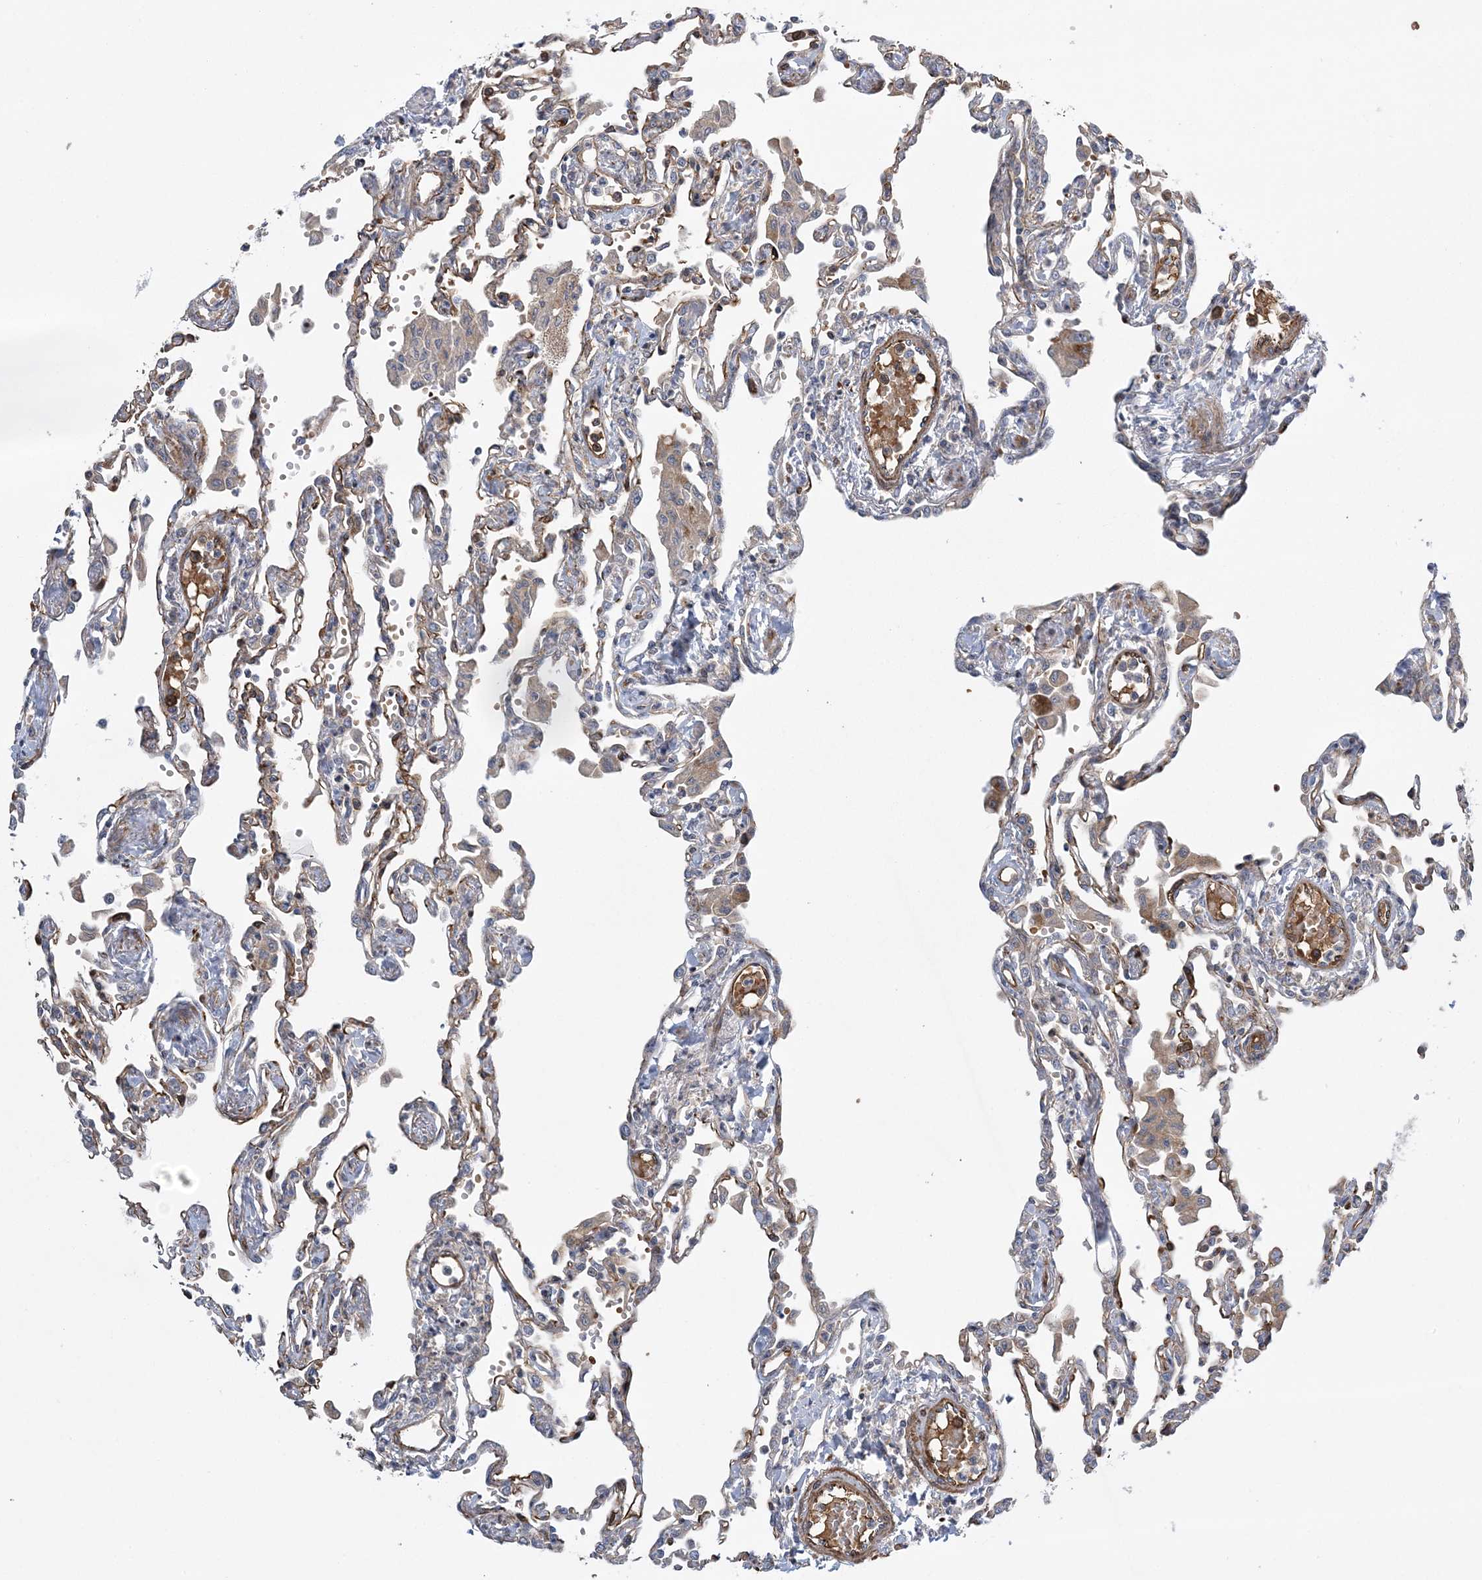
{"staining": {"intensity": "moderate", "quantity": "<25%", "location": "cytoplasmic/membranous"}, "tissue": "lung", "cell_type": "Alveolar cells", "image_type": "normal", "snomed": [{"axis": "morphology", "description": "Normal tissue, NOS"}, {"axis": "topography", "description": "Bronchus"}, {"axis": "topography", "description": "Lung"}], "caption": "Immunohistochemical staining of unremarkable lung reveals low levels of moderate cytoplasmic/membranous expression in approximately <25% of alveolar cells.", "gene": "CALN1", "patient": {"sex": "female", "age": 49}}